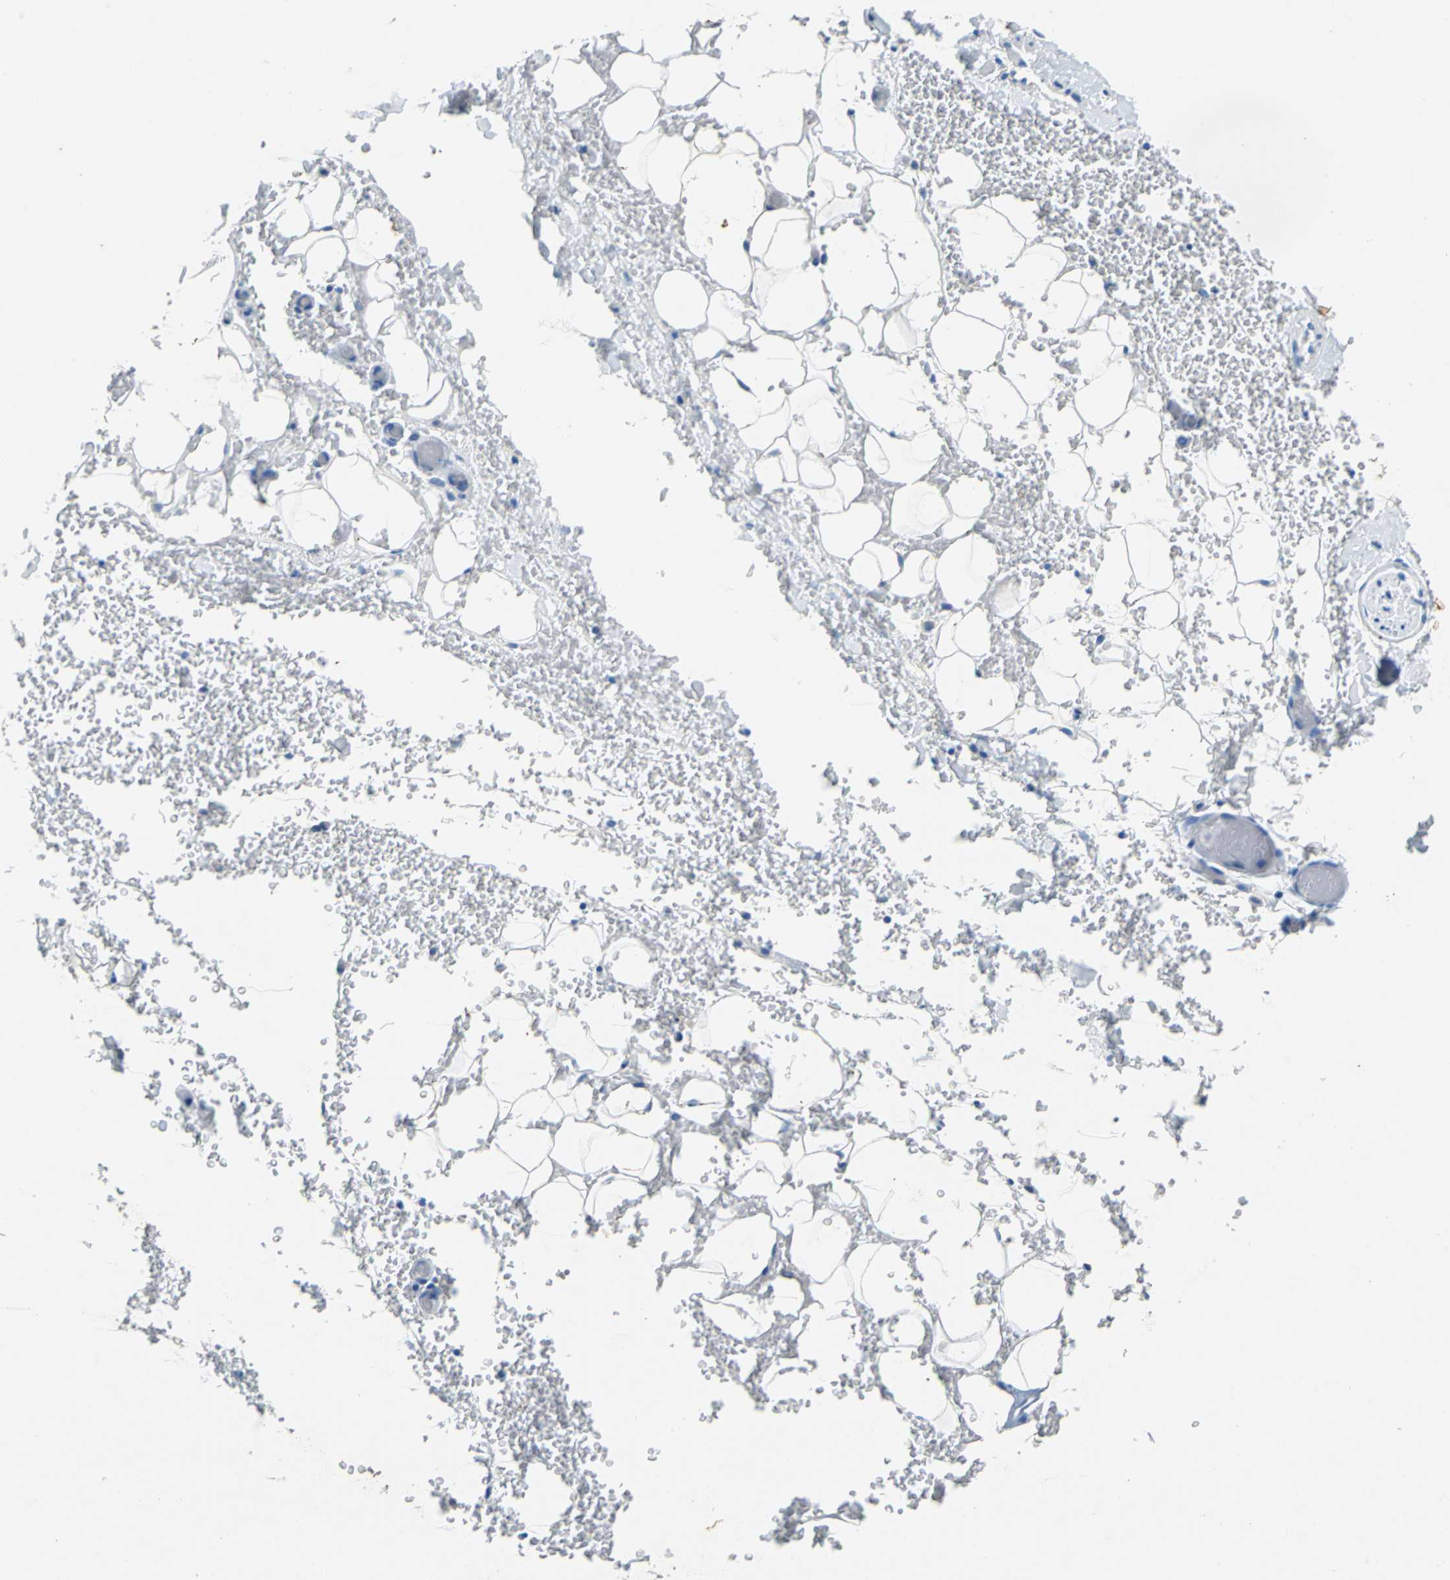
{"staining": {"intensity": "negative", "quantity": "none", "location": "none"}, "tissue": "adipose tissue", "cell_type": "Adipocytes", "image_type": "normal", "snomed": [{"axis": "morphology", "description": "Normal tissue, NOS"}, {"axis": "morphology", "description": "Inflammation, NOS"}, {"axis": "topography", "description": "Breast"}], "caption": "High power microscopy photomicrograph of an immunohistochemistry micrograph of normal adipose tissue, revealing no significant positivity in adipocytes. (DAB immunohistochemistry, high magnification).", "gene": "TEX264", "patient": {"sex": "female", "age": 65}}